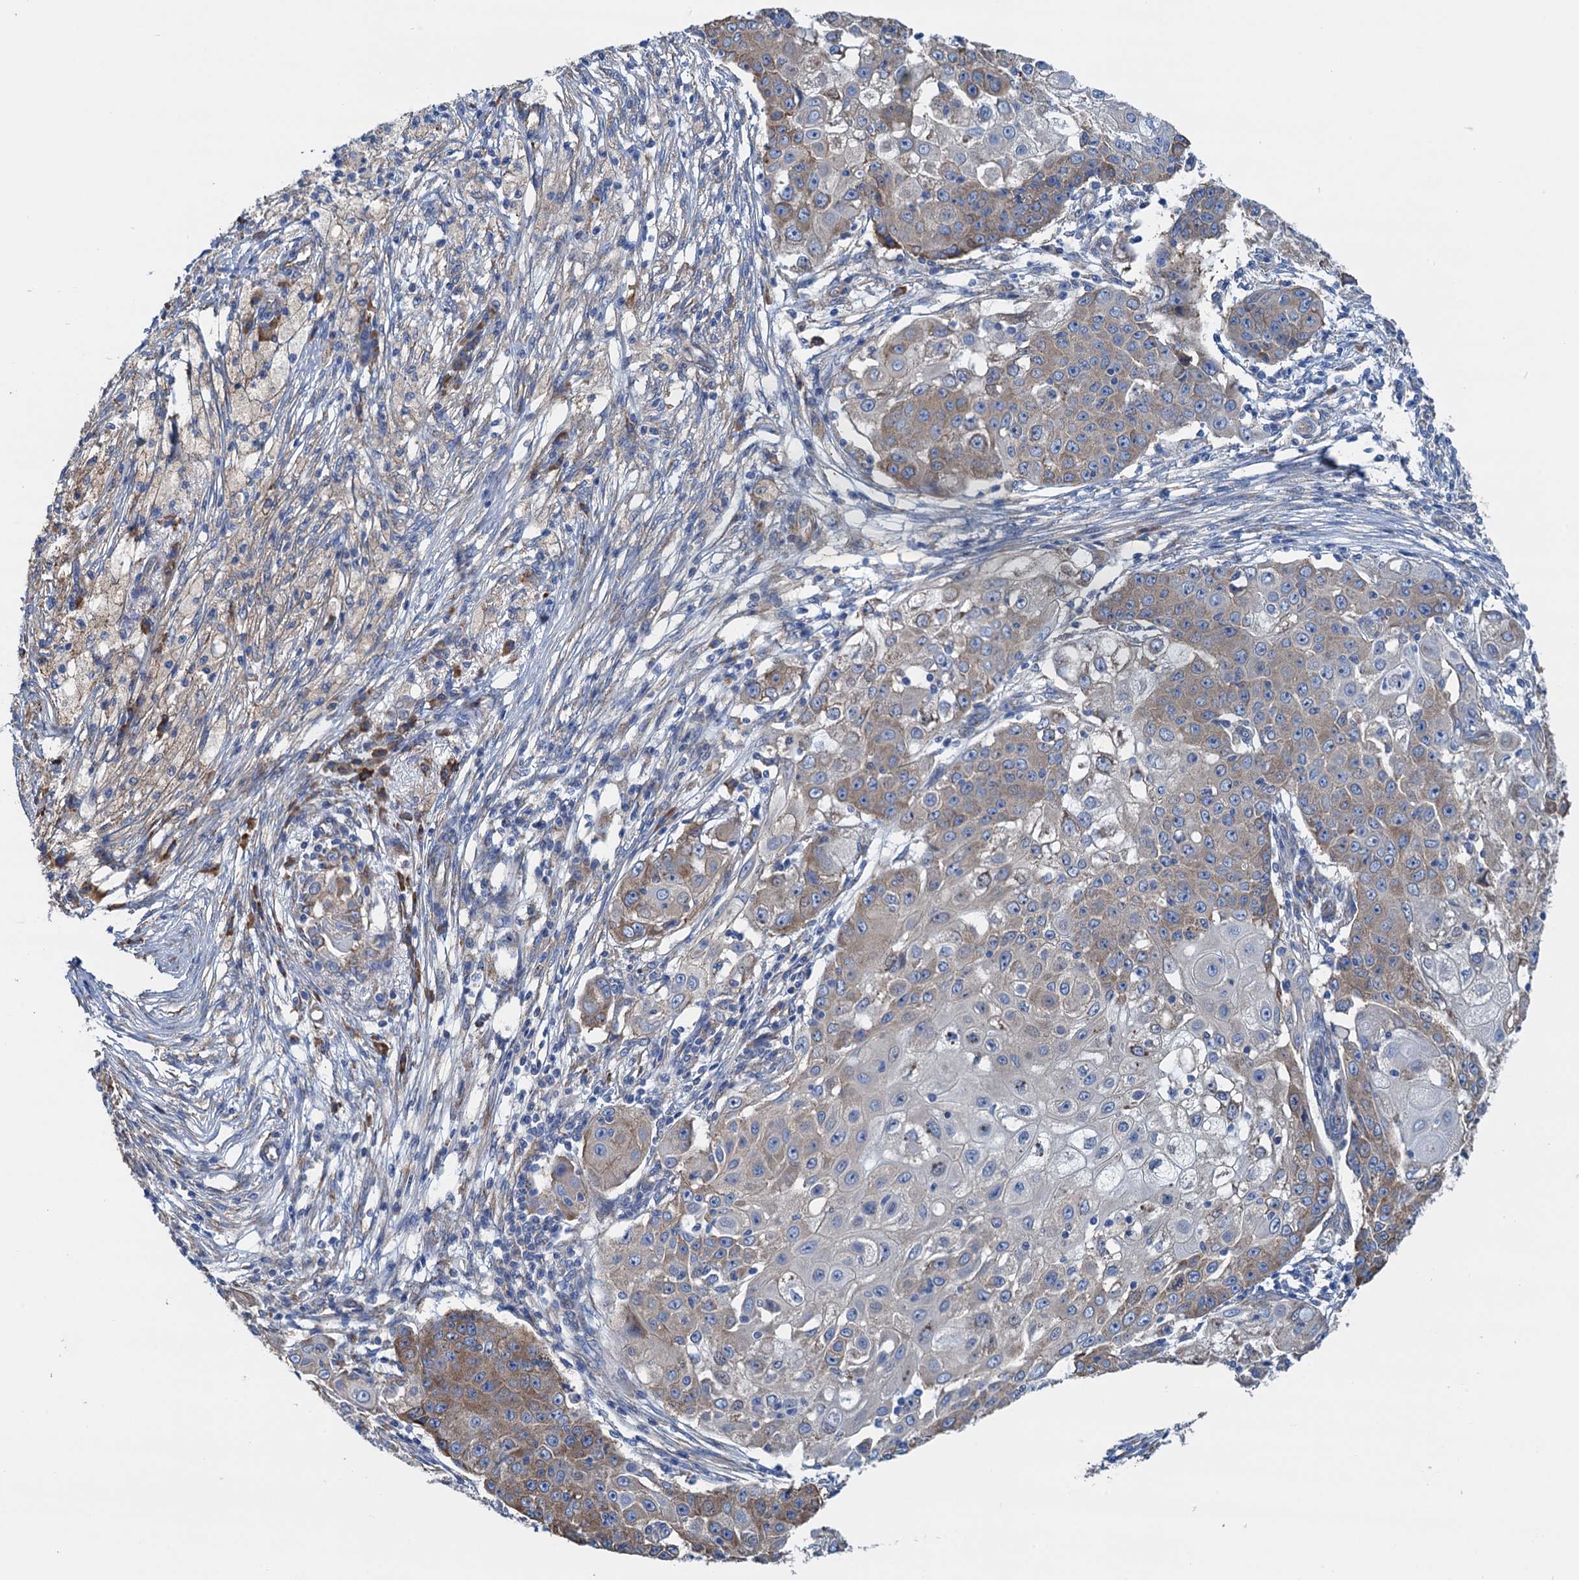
{"staining": {"intensity": "weak", "quantity": "25%-75%", "location": "cytoplasmic/membranous"}, "tissue": "ovarian cancer", "cell_type": "Tumor cells", "image_type": "cancer", "snomed": [{"axis": "morphology", "description": "Carcinoma, endometroid"}, {"axis": "topography", "description": "Ovary"}], "caption": "Immunohistochemical staining of ovarian cancer (endometroid carcinoma) displays low levels of weak cytoplasmic/membranous protein expression in approximately 25%-75% of tumor cells.", "gene": "SLC12A7", "patient": {"sex": "female", "age": 42}}